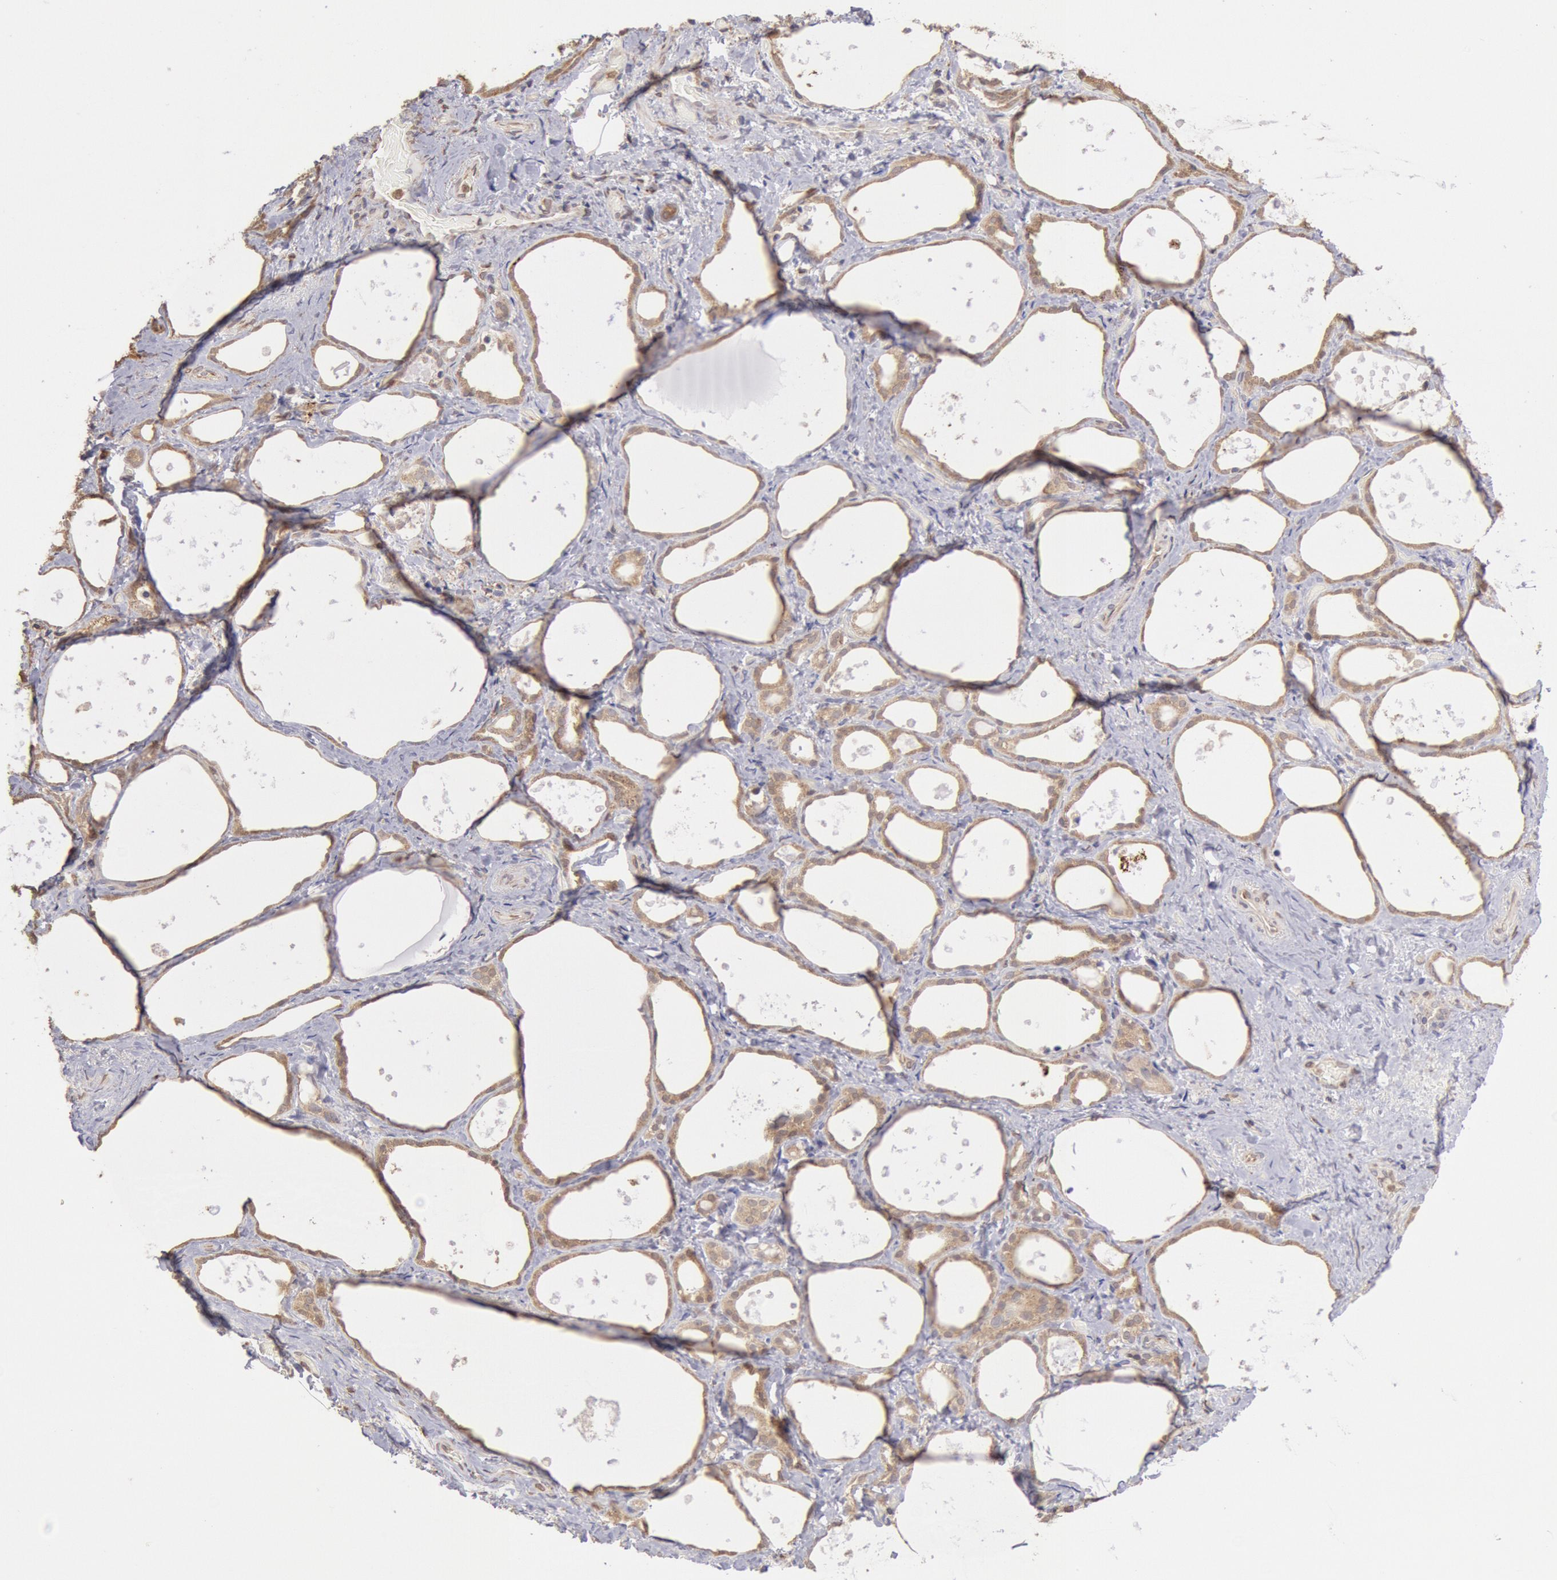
{"staining": {"intensity": "weak", "quantity": ">75%", "location": "cytoplasmic/membranous"}, "tissue": "thyroid gland", "cell_type": "Glandular cells", "image_type": "normal", "snomed": [{"axis": "morphology", "description": "Normal tissue, NOS"}, {"axis": "topography", "description": "Thyroid gland"}], "caption": "Immunohistochemistry (IHC) staining of benign thyroid gland, which displays low levels of weak cytoplasmic/membranous positivity in approximately >75% of glandular cells indicating weak cytoplasmic/membranous protein expression. The staining was performed using DAB (3,3'-diaminobenzidine) (brown) for protein detection and nuclei were counterstained in hematoxylin (blue).", "gene": "COMT", "patient": {"sex": "female", "age": 75}}